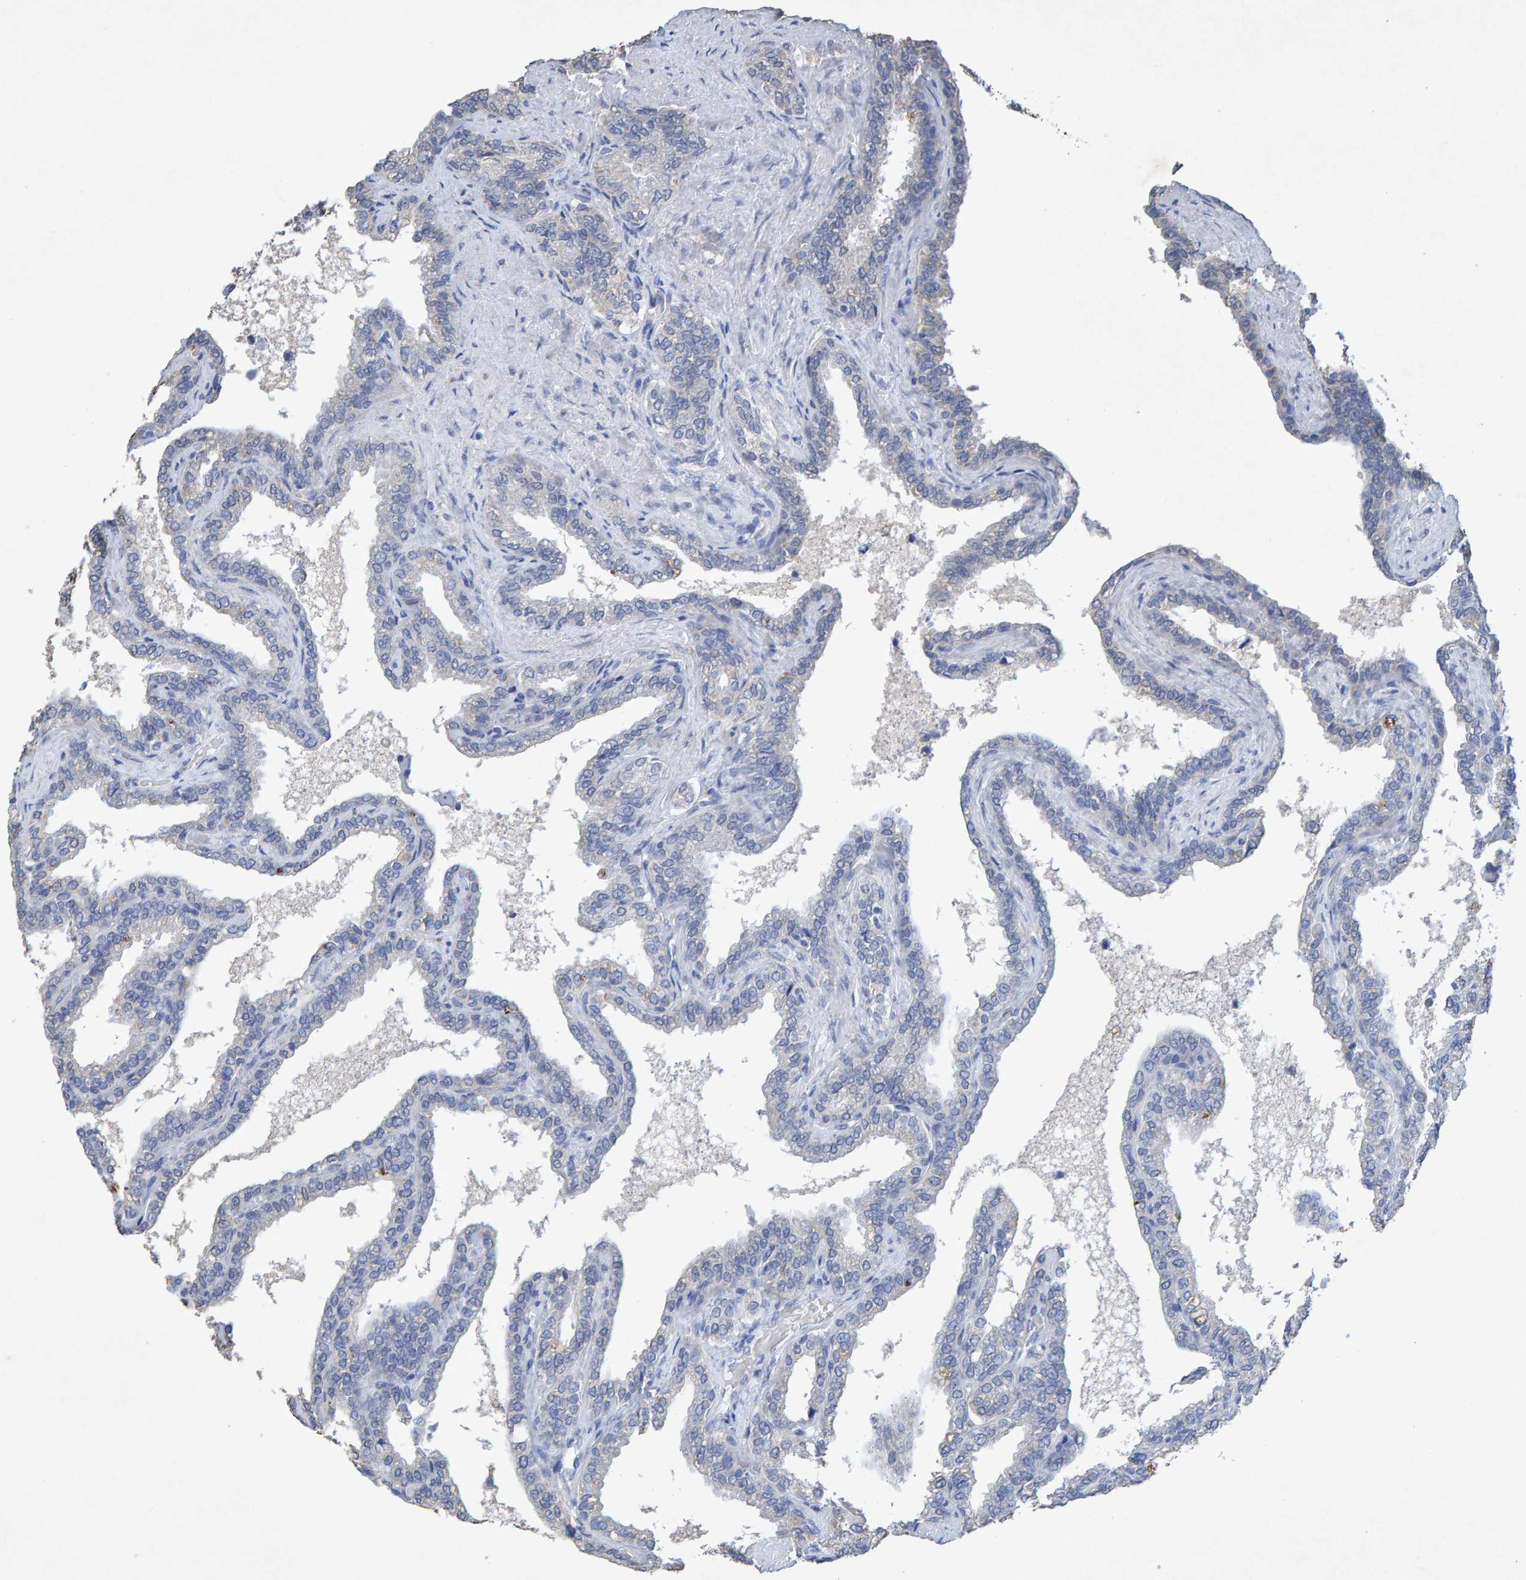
{"staining": {"intensity": "negative", "quantity": "none", "location": "none"}, "tissue": "seminal vesicle", "cell_type": "Glandular cells", "image_type": "normal", "snomed": [{"axis": "morphology", "description": "Normal tissue, NOS"}, {"axis": "topography", "description": "Seminal veicle"}], "caption": "A high-resolution photomicrograph shows immunohistochemistry (IHC) staining of normal seminal vesicle, which demonstrates no significant staining in glandular cells. (DAB immunohistochemistry visualized using brightfield microscopy, high magnification).", "gene": "CTH", "patient": {"sex": "male", "age": 46}}